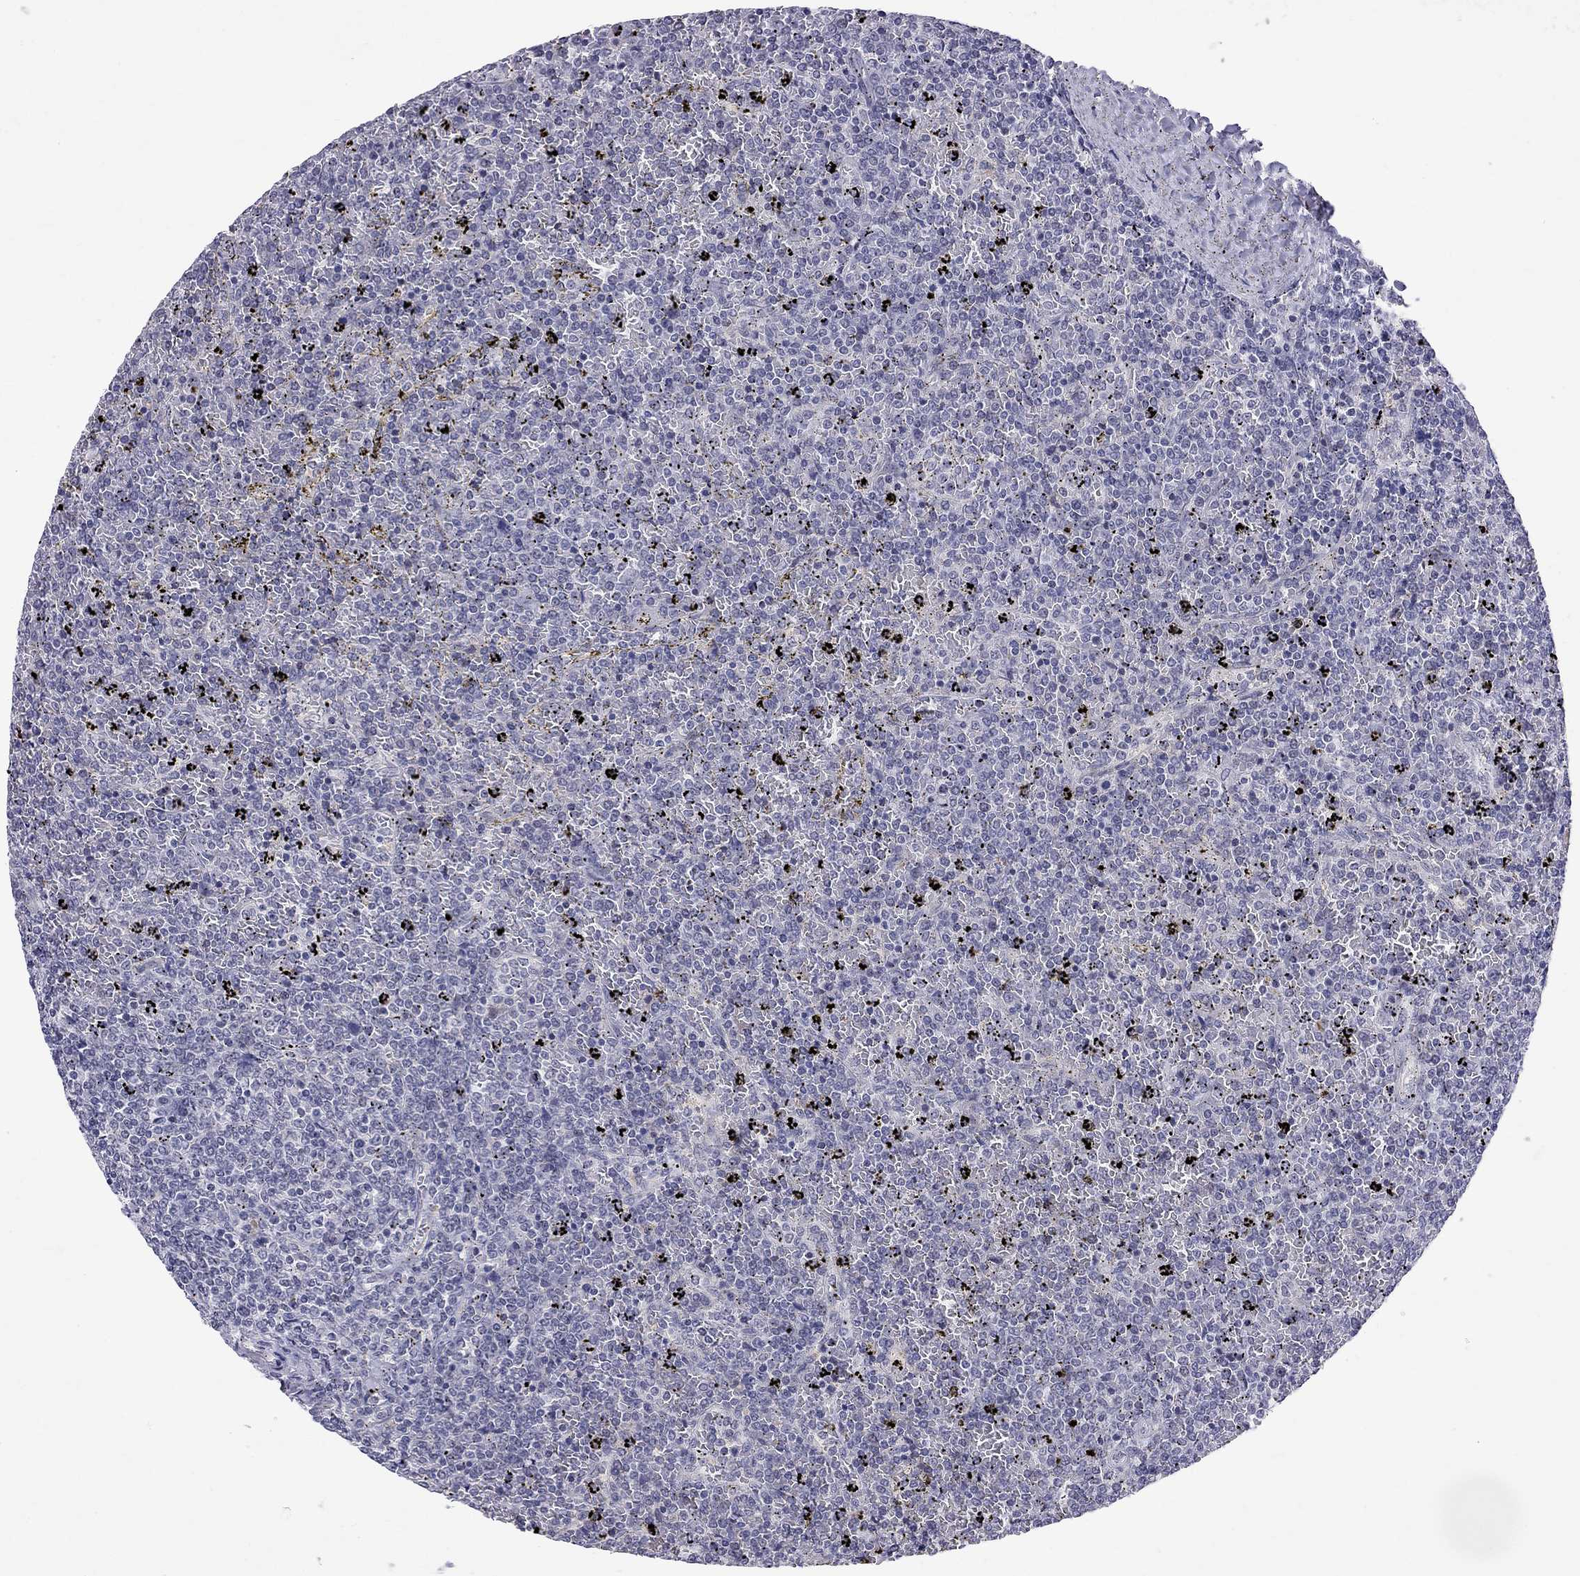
{"staining": {"intensity": "negative", "quantity": "none", "location": "none"}, "tissue": "lymphoma", "cell_type": "Tumor cells", "image_type": "cancer", "snomed": [{"axis": "morphology", "description": "Malignant lymphoma, non-Hodgkin's type, Low grade"}, {"axis": "topography", "description": "Spleen"}], "caption": "There is no significant expression in tumor cells of low-grade malignant lymphoma, non-Hodgkin's type.", "gene": "RTL9", "patient": {"sex": "female", "age": 77}}